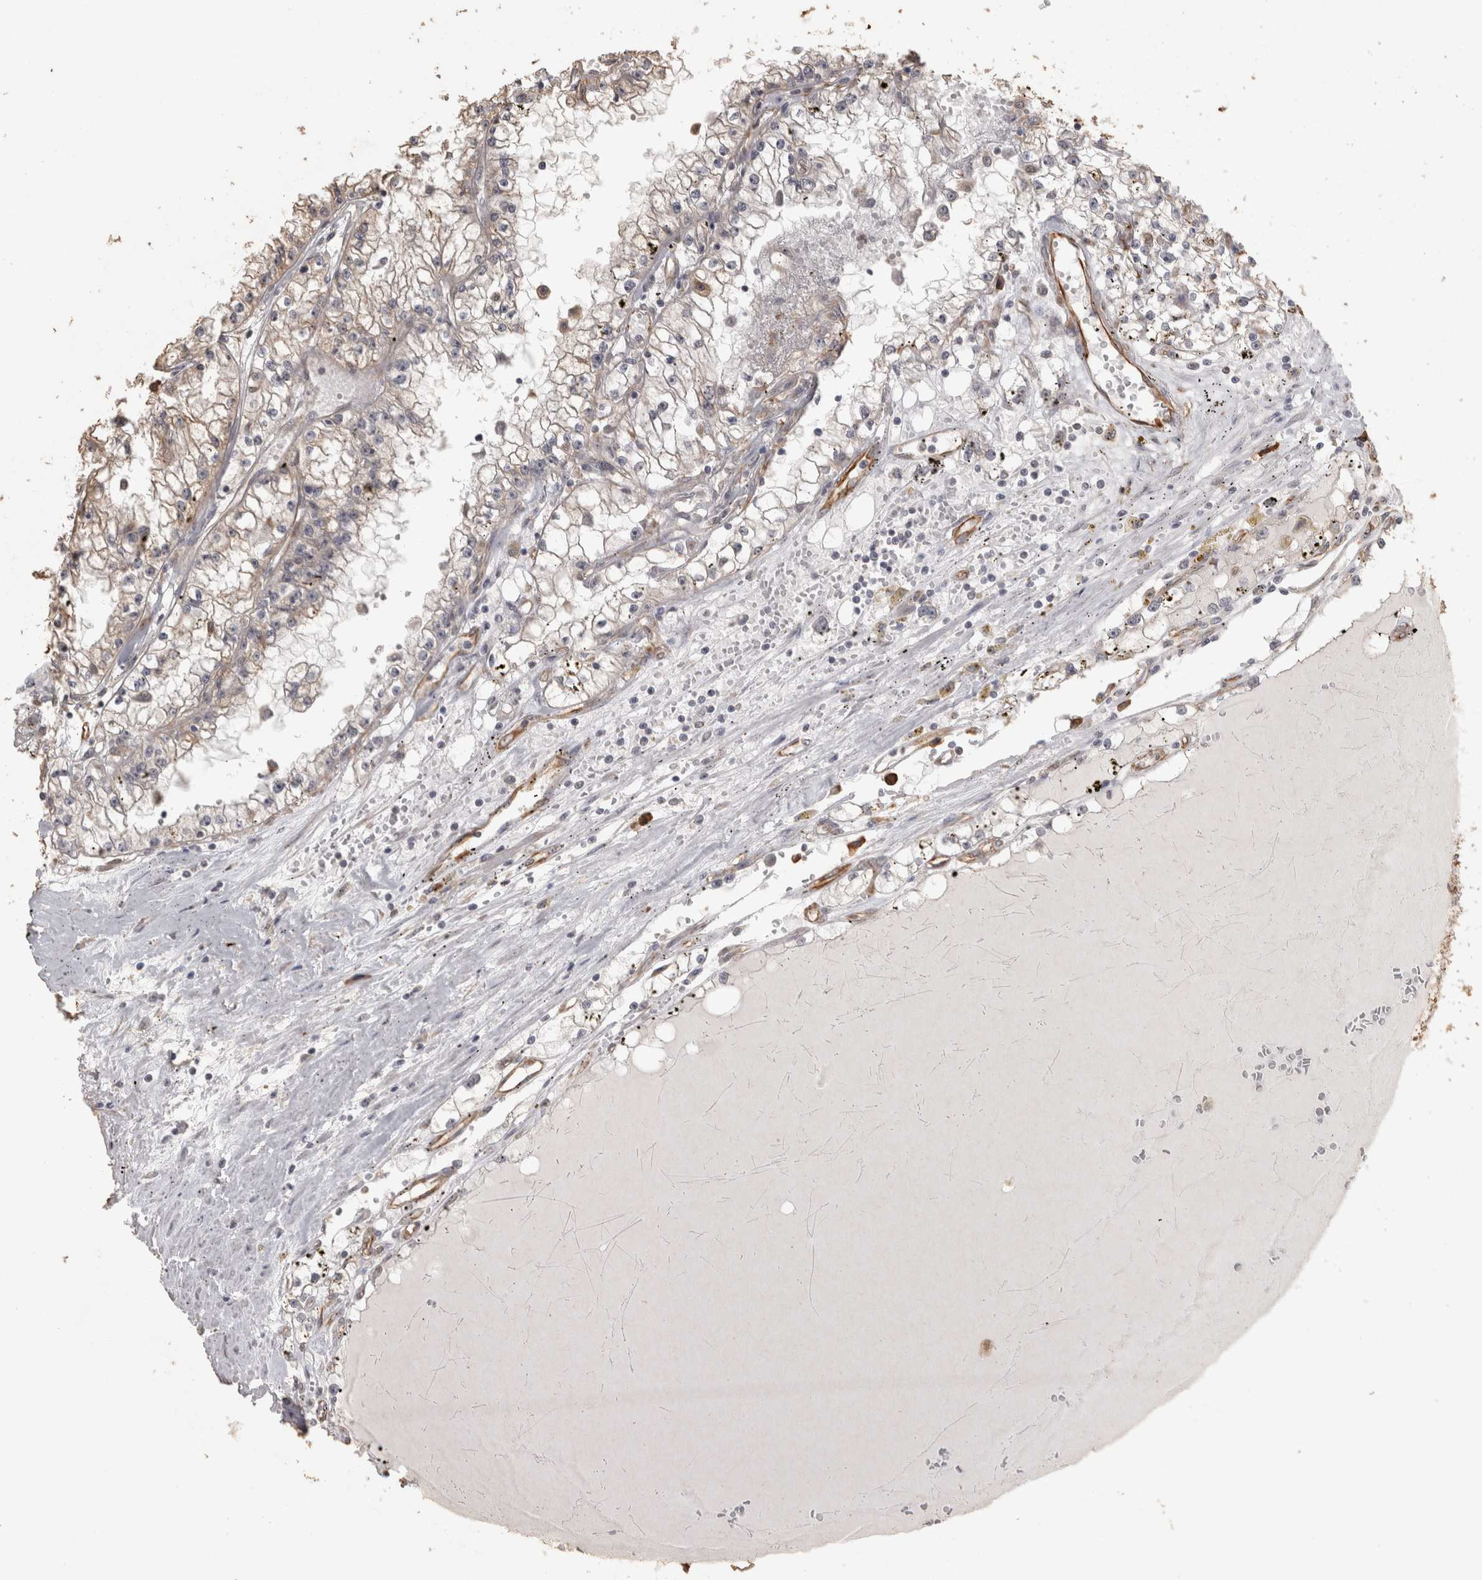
{"staining": {"intensity": "weak", "quantity": "<25%", "location": "cytoplasmic/membranous"}, "tissue": "renal cancer", "cell_type": "Tumor cells", "image_type": "cancer", "snomed": [{"axis": "morphology", "description": "Adenocarcinoma, NOS"}, {"axis": "topography", "description": "Kidney"}], "caption": "The photomicrograph demonstrates no staining of tumor cells in renal cancer (adenocarcinoma).", "gene": "REPS2", "patient": {"sex": "male", "age": 56}}